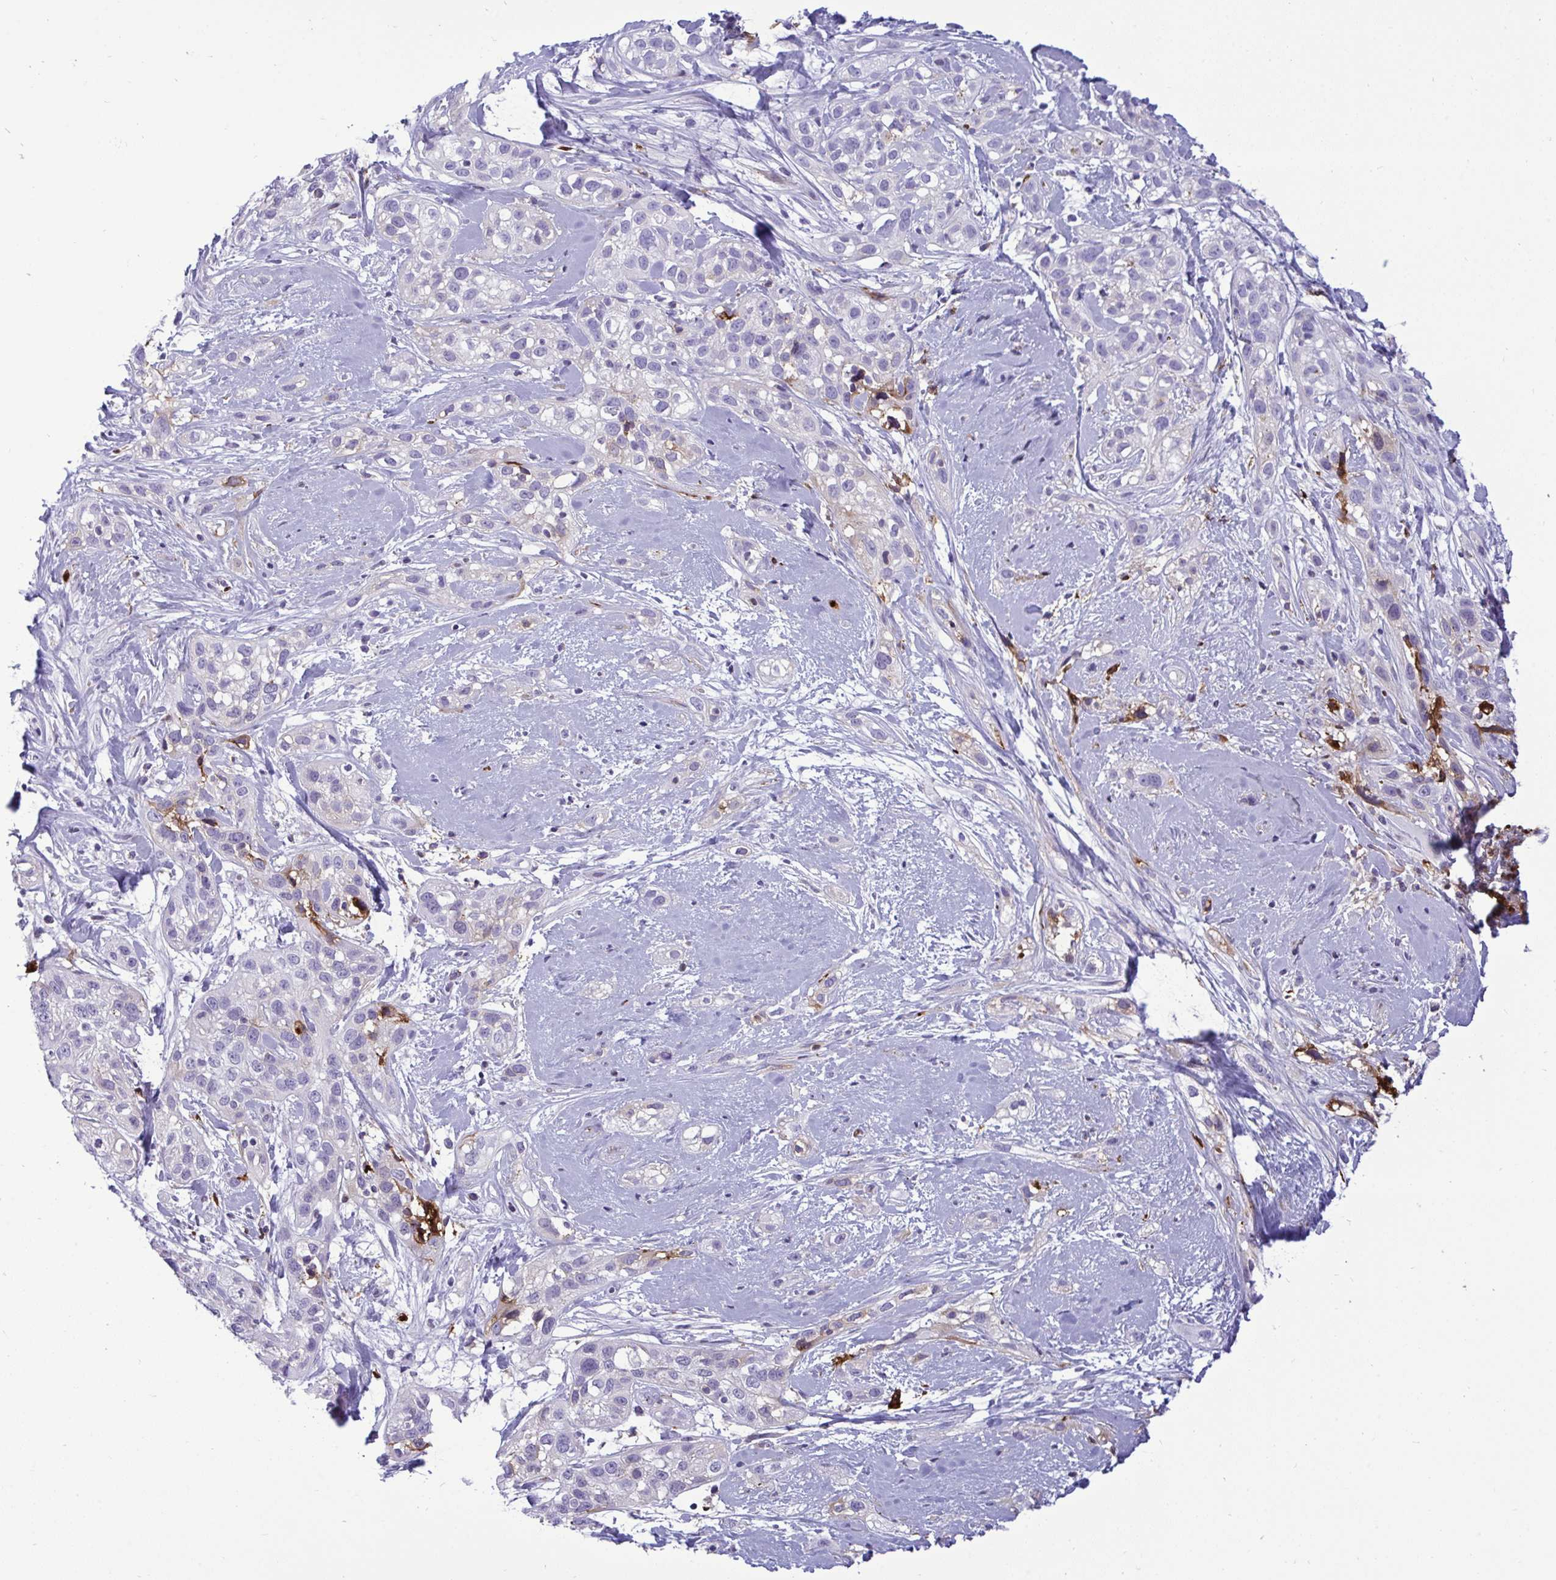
{"staining": {"intensity": "weak", "quantity": "<25%", "location": "cytoplasmic/membranous"}, "tissue": "skin cancer", "cell_type": "Tumor cells", "image_type": "cancer", "snomed": [{"axis": "morphology", "description": "Squamous cell carcinoma, NOS"}, {"axis": "topography", "description": "Skin"}], "caption": "This is a photomicrograph of immunohistochemistry staining of squamous cell carcinoma (skin), which shows no positivity in tumor cells. (DAB IHC, high magnification).", "gene": "F2", "patient": {"sex": "male", "age": 82}}